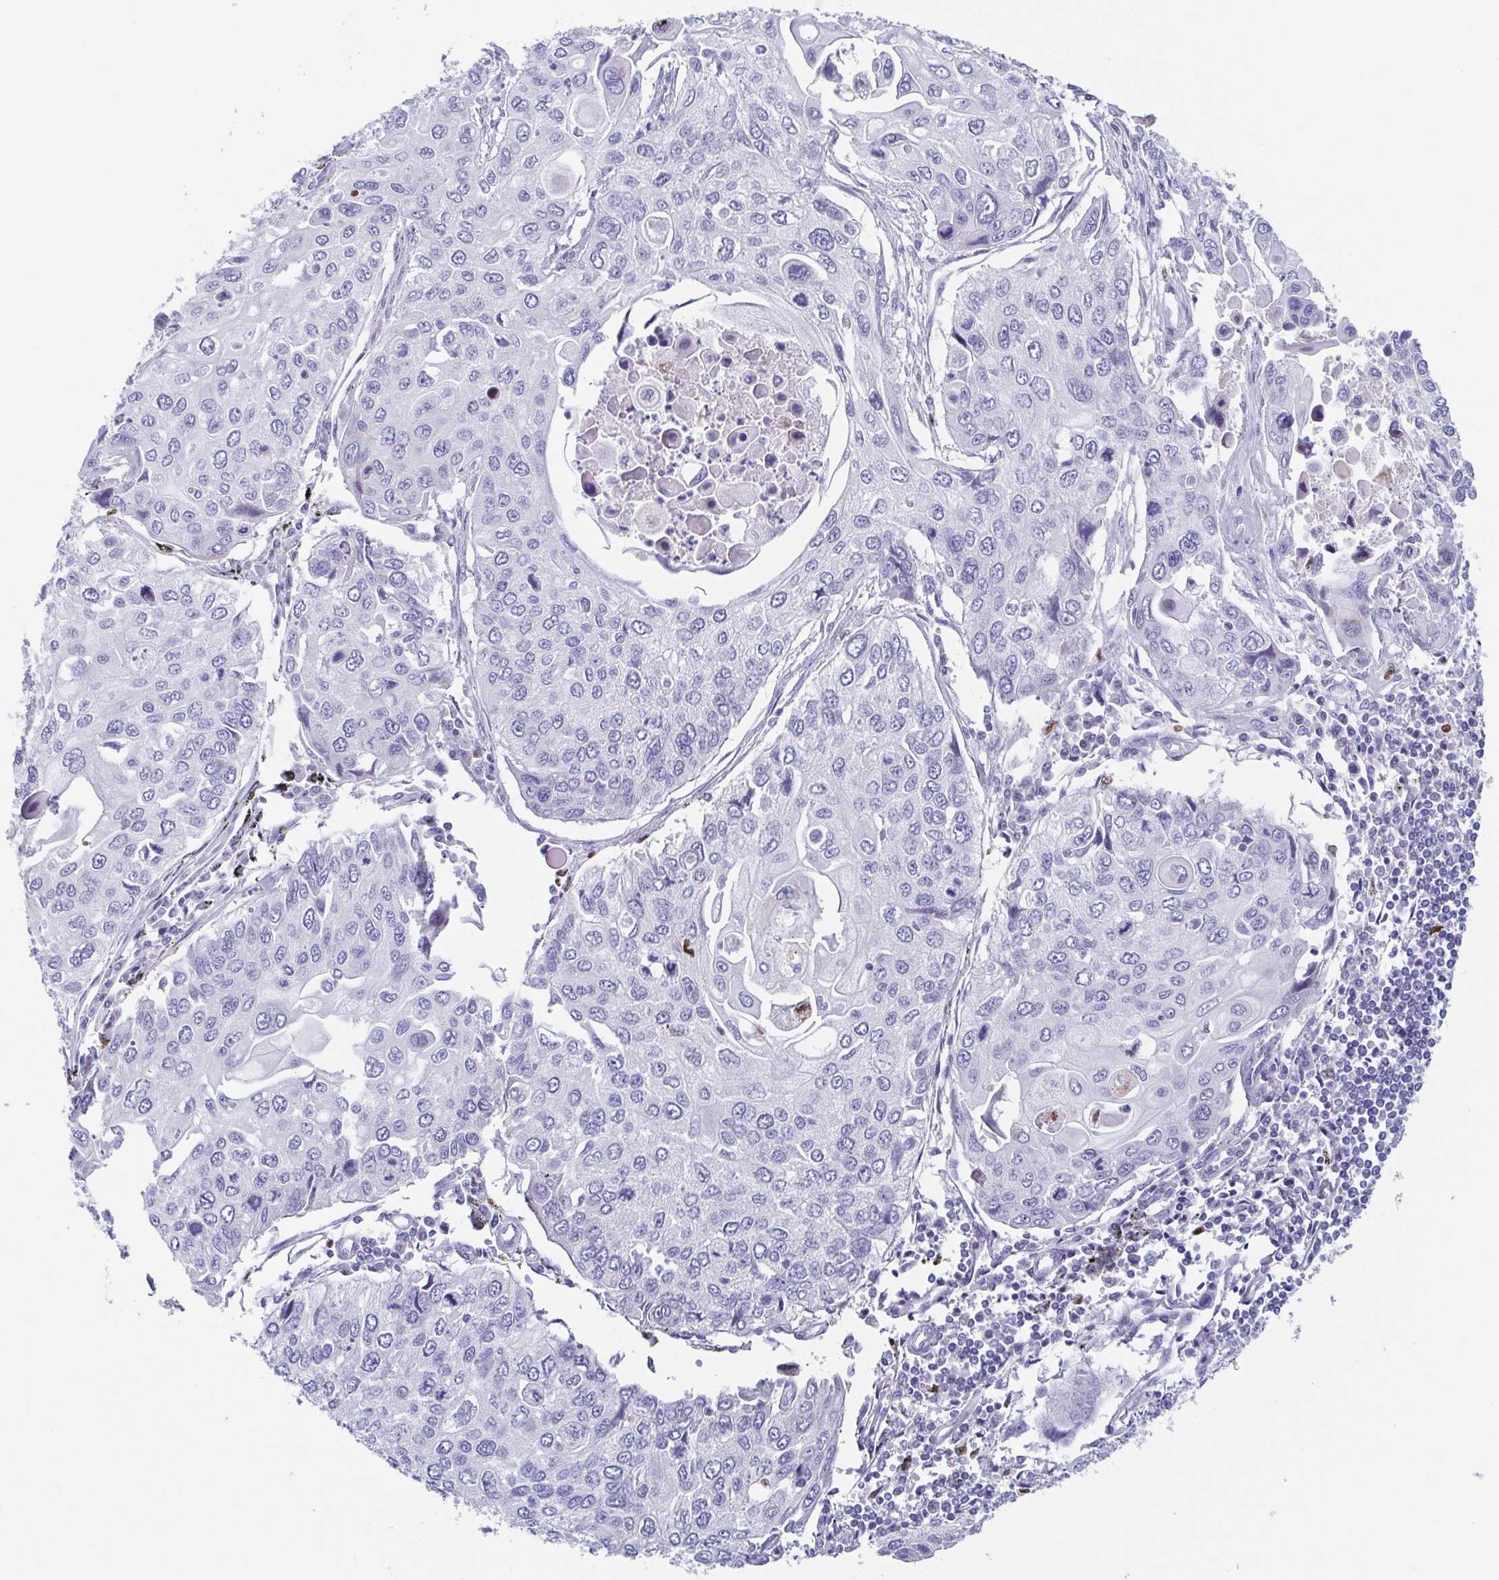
{"staining": {"intensity": "negative", "quantity": "none", "location": "none"}, "tissue": "lung cancer", "cell_type": "Tumor cells", "image_type": "cancer", "snomed": [{"axis": "morphology", "description": "Squamous cell carcinoma, NOS"}, {"axis": "morphology", "description": "Squamous cell carcinoma, metastatic, NOS"}, {"axis": "topography", "description": "Lung"}], "caption": "Photomicrograph shows no significant protein positivity in tumor cells of lung cancer.", "gene": "HTR2A", "patient": {"sex": "male", "age": 63}}